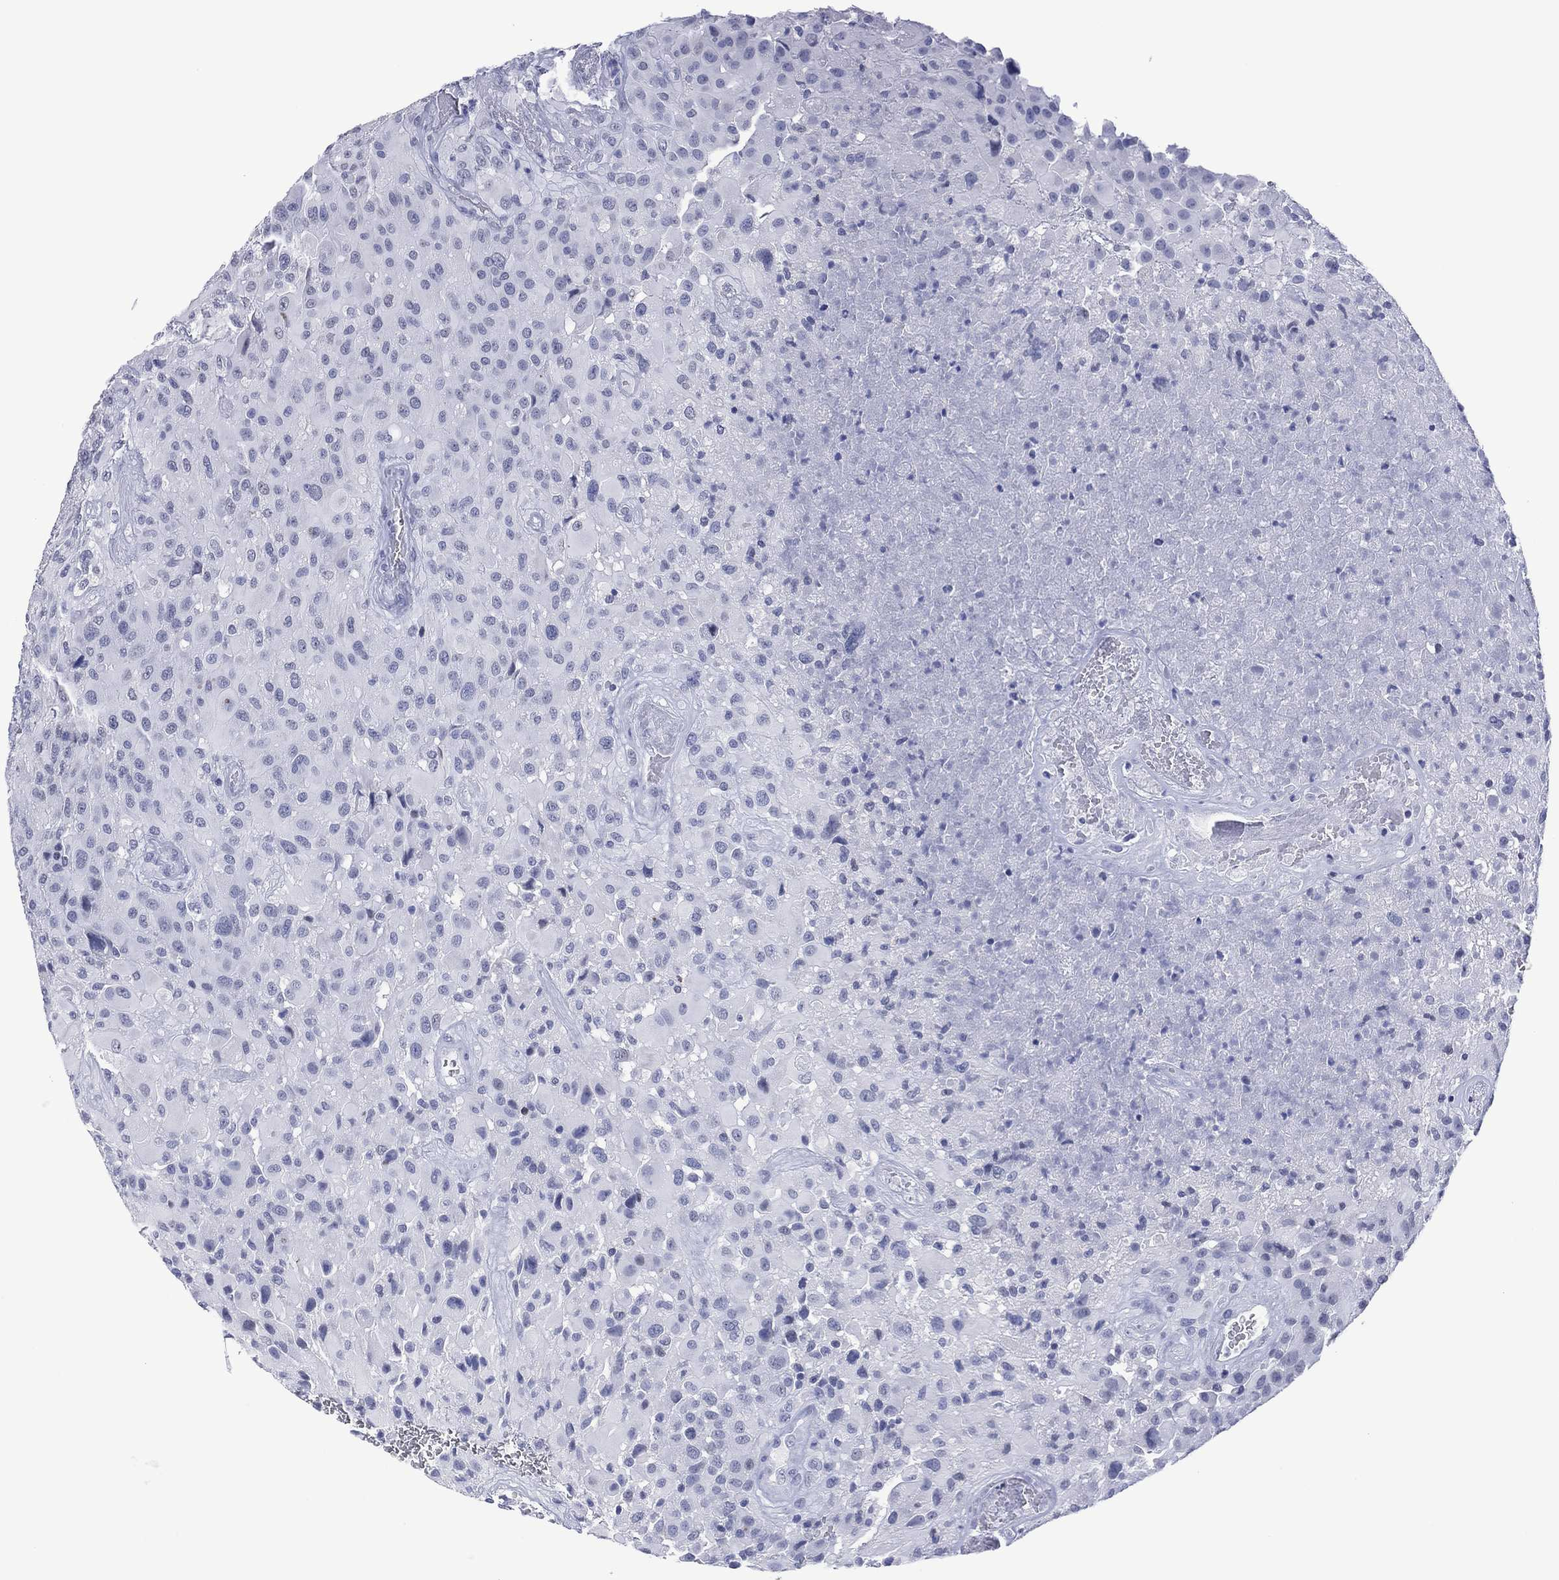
{"staining": {"intensity": "negative", "quantity": "none", "location": "none"}, "tissue": "glioma", "cell_type": "Tumor cells", "image_type": "cancer", "snomed": [{"axis": "morphology", "description": "Glioma, malignant, High grade"}, {"axis": "topography", "description": "Cerebral cortex"}], "caption": "The image exhibits no significant expression in tumor cells of malignant glioma (high-grade).", "gene": "UTF1", "patient": {"sex": "male", "age": 35}}